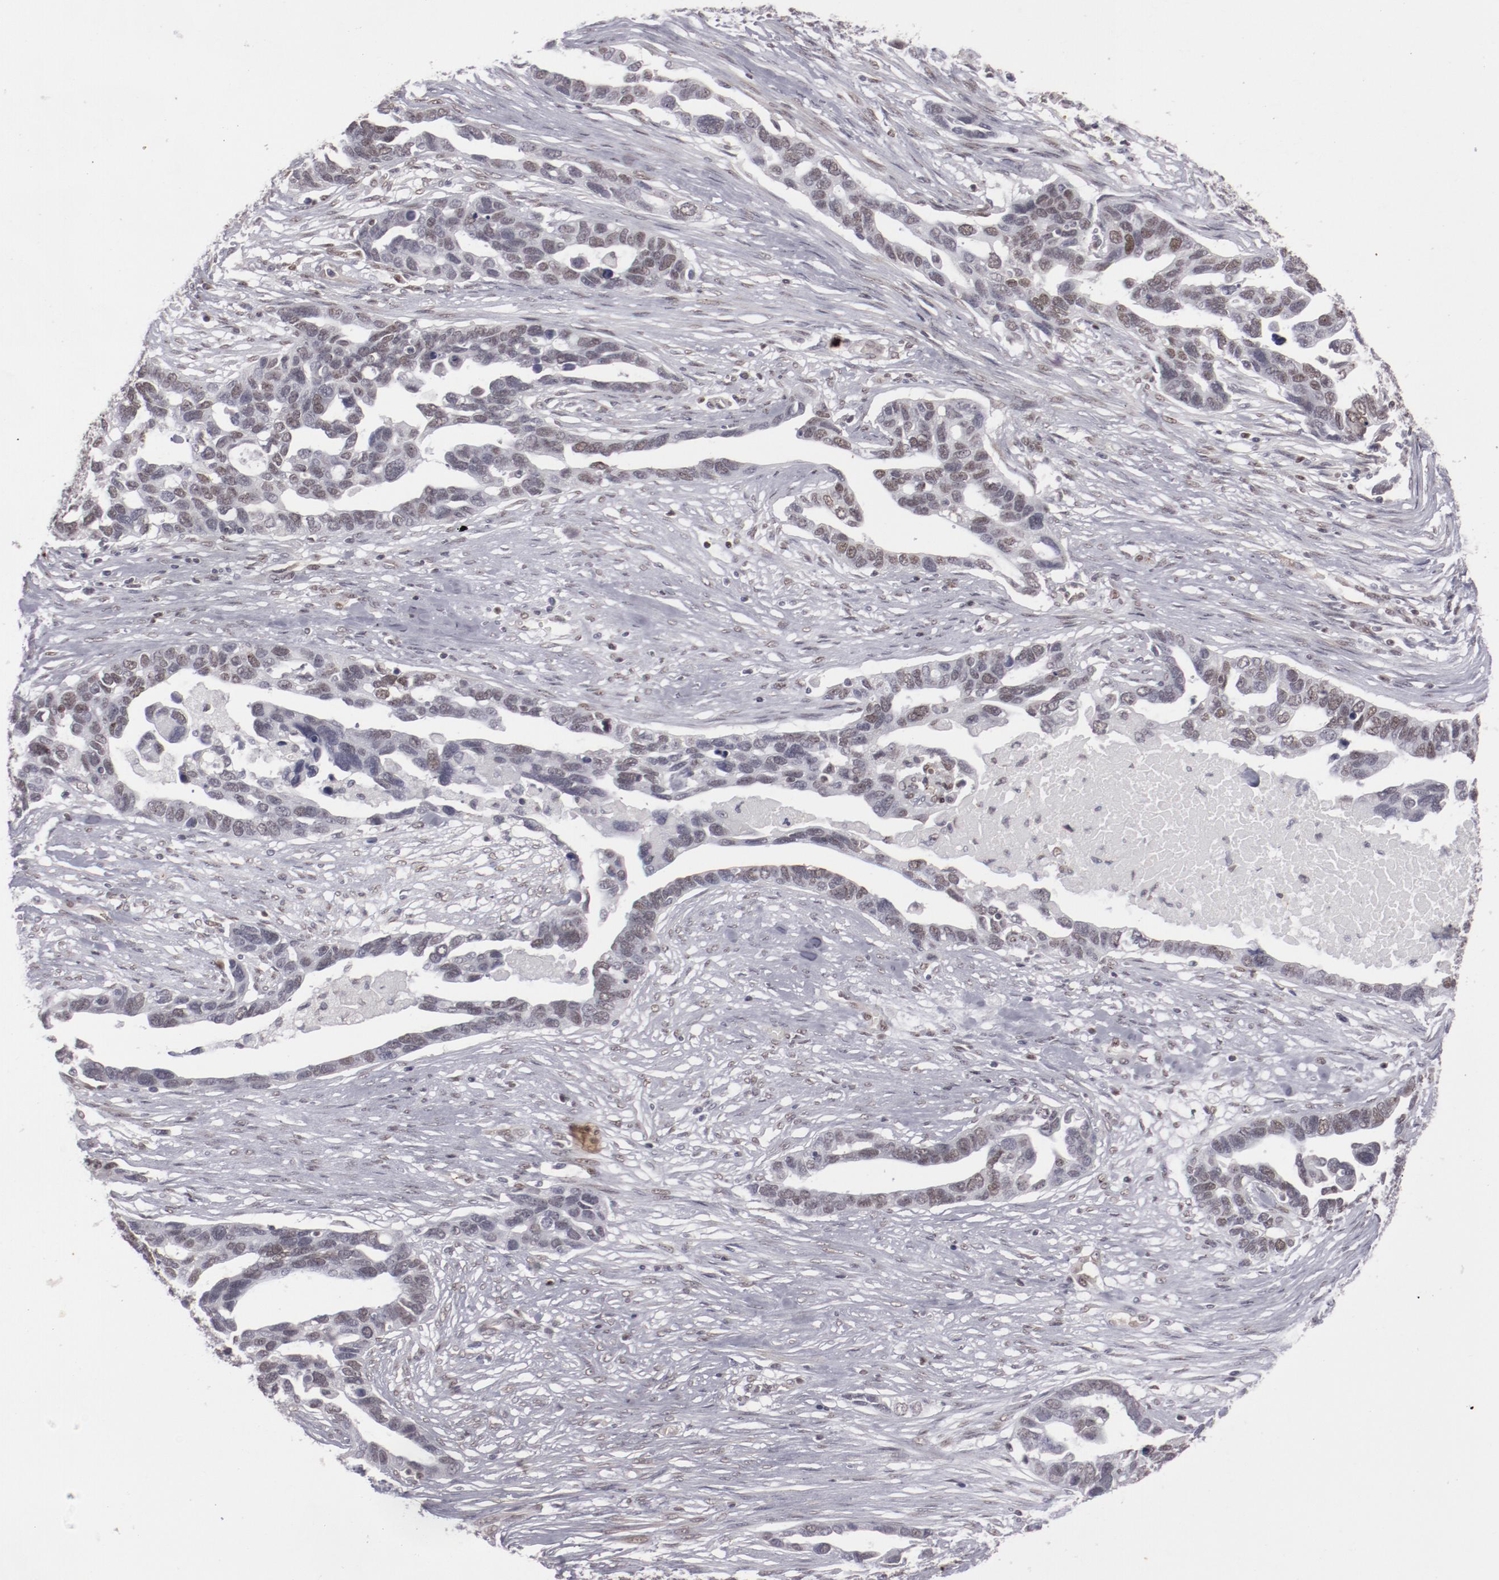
{"staining": {"intensity": "negative", "quantity": "none", "location": "none"}, "tissue": "ovarian cancer", "cell_type": "Tumor cells", "image_type": "cancer", "snomed": [{"axis": "morphology", "description": "Cystadenocarcinoma, serous, NOS"}, {"axis": "topography", "description": "Ovary"}], "caption": "Photomicrograph shows no significant protein expression in tumor cells of ovarian cancer (serous cystadenocarcinoma). Nuclei are stained in blue.", "gene": "LEF1", "patient": {"sex": "female", "age": 54}}